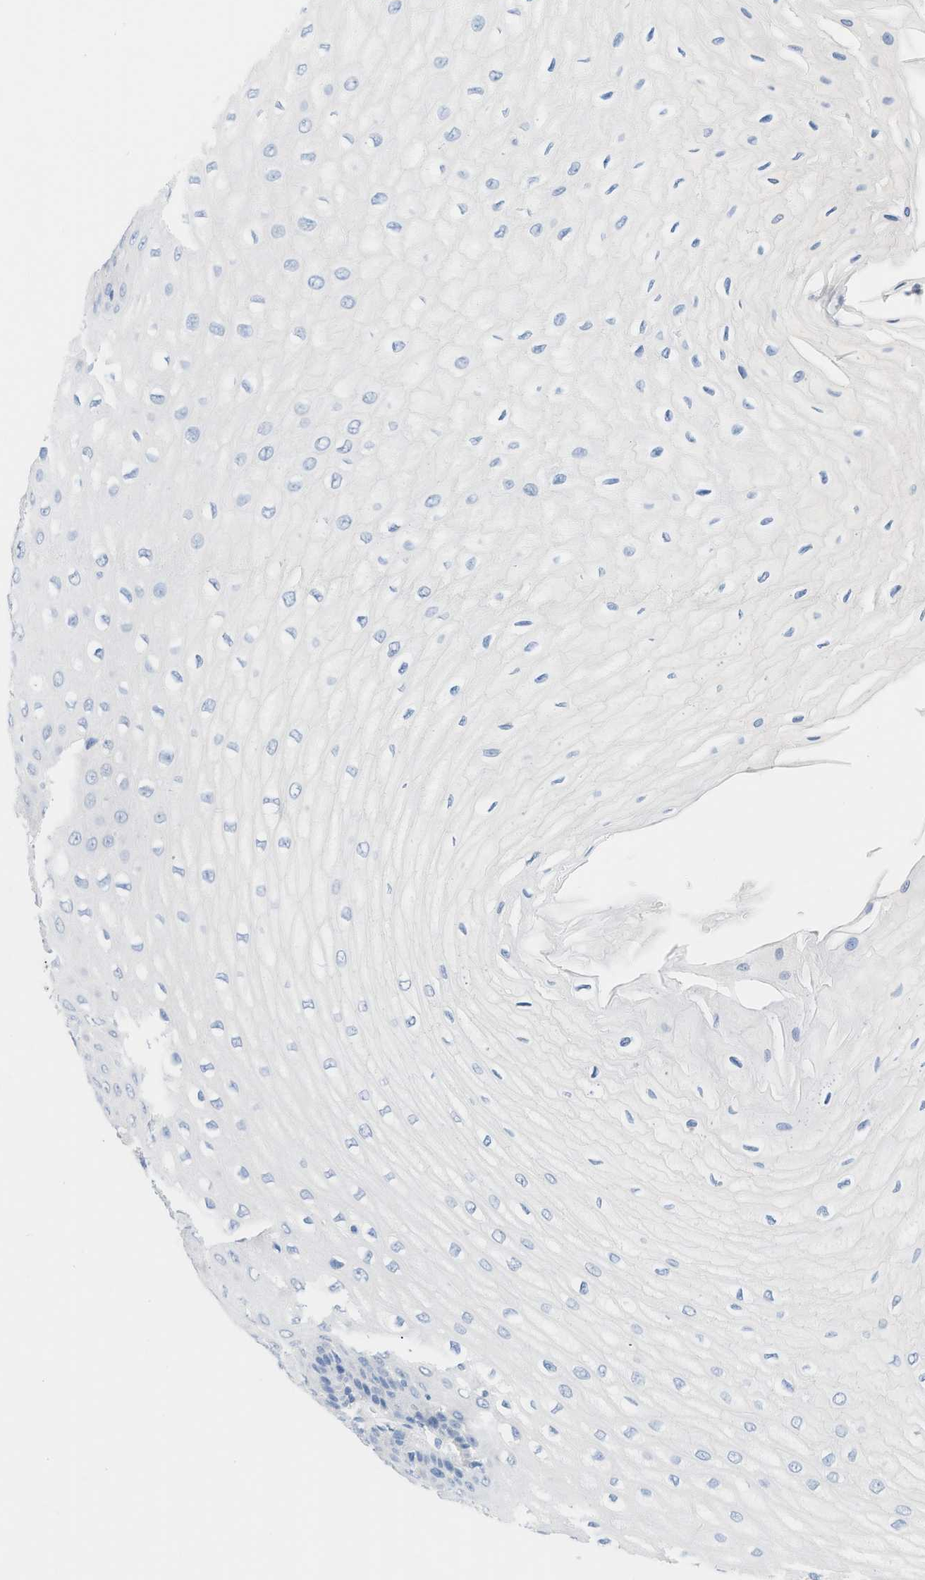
{"staining": {"intensity": "negative", "quantity": "none", "location": "none"}, "tissue": "esophagus", "cell_type": "Squamous epithelial cells", "image_type": "normal", "snomed": [{"axis": "morphology", "description": "Normal tissue, NOS"}, {"axis": "morphology", "description": "Squamous cell carcinoma, NOS"}, {"axis": "topography", "description": "Esophagus"}], "caption": "Immunohistochemistry photomicrograph of benign esophagus stained for a protein (brown), which displays no positivity in squamous epithelial cells.", "gene": "PAPPA", "patient": {"sex": "male", "age": 65}}